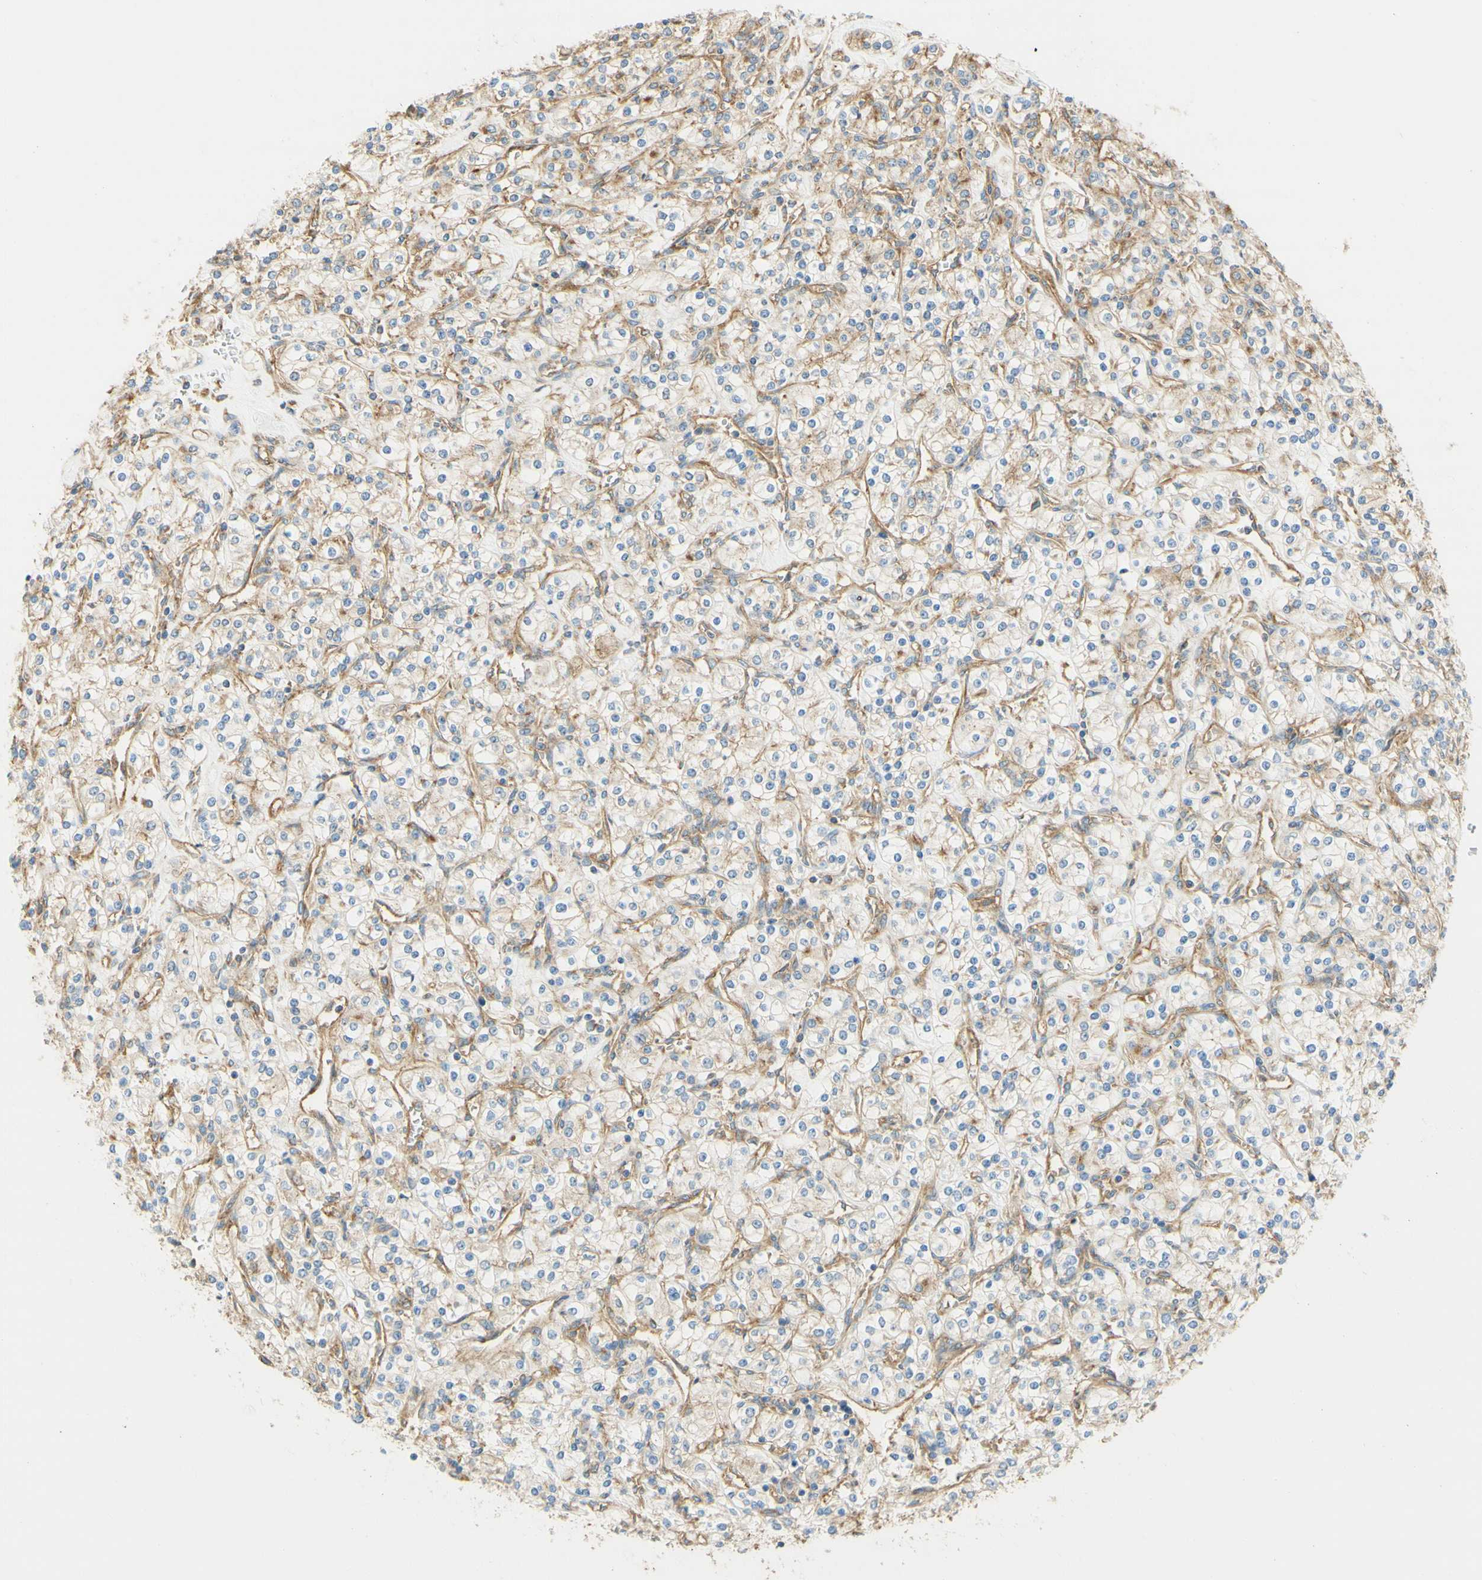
{"staining": {"intensity": "negative", "quantity": "none", "location": "none"}, "tissue": "renal cancer", "cell_type": "Tumor cells", "image_type": "cancer", "snomed": [{"axis": "morphology", "description": "Adenocarcinoma, NOS"}, {"axis": "topography", "description": "Kidney"}], "caption": "IHC micrograph of neoplastic tissue: human renal adenocarcinoma stained with DAB (3,3'-diaminobenzidine) shows no significant protein staining in tumor cells.", "gene": "CLTC", "patient": {"sex": "male", "age": 77}}